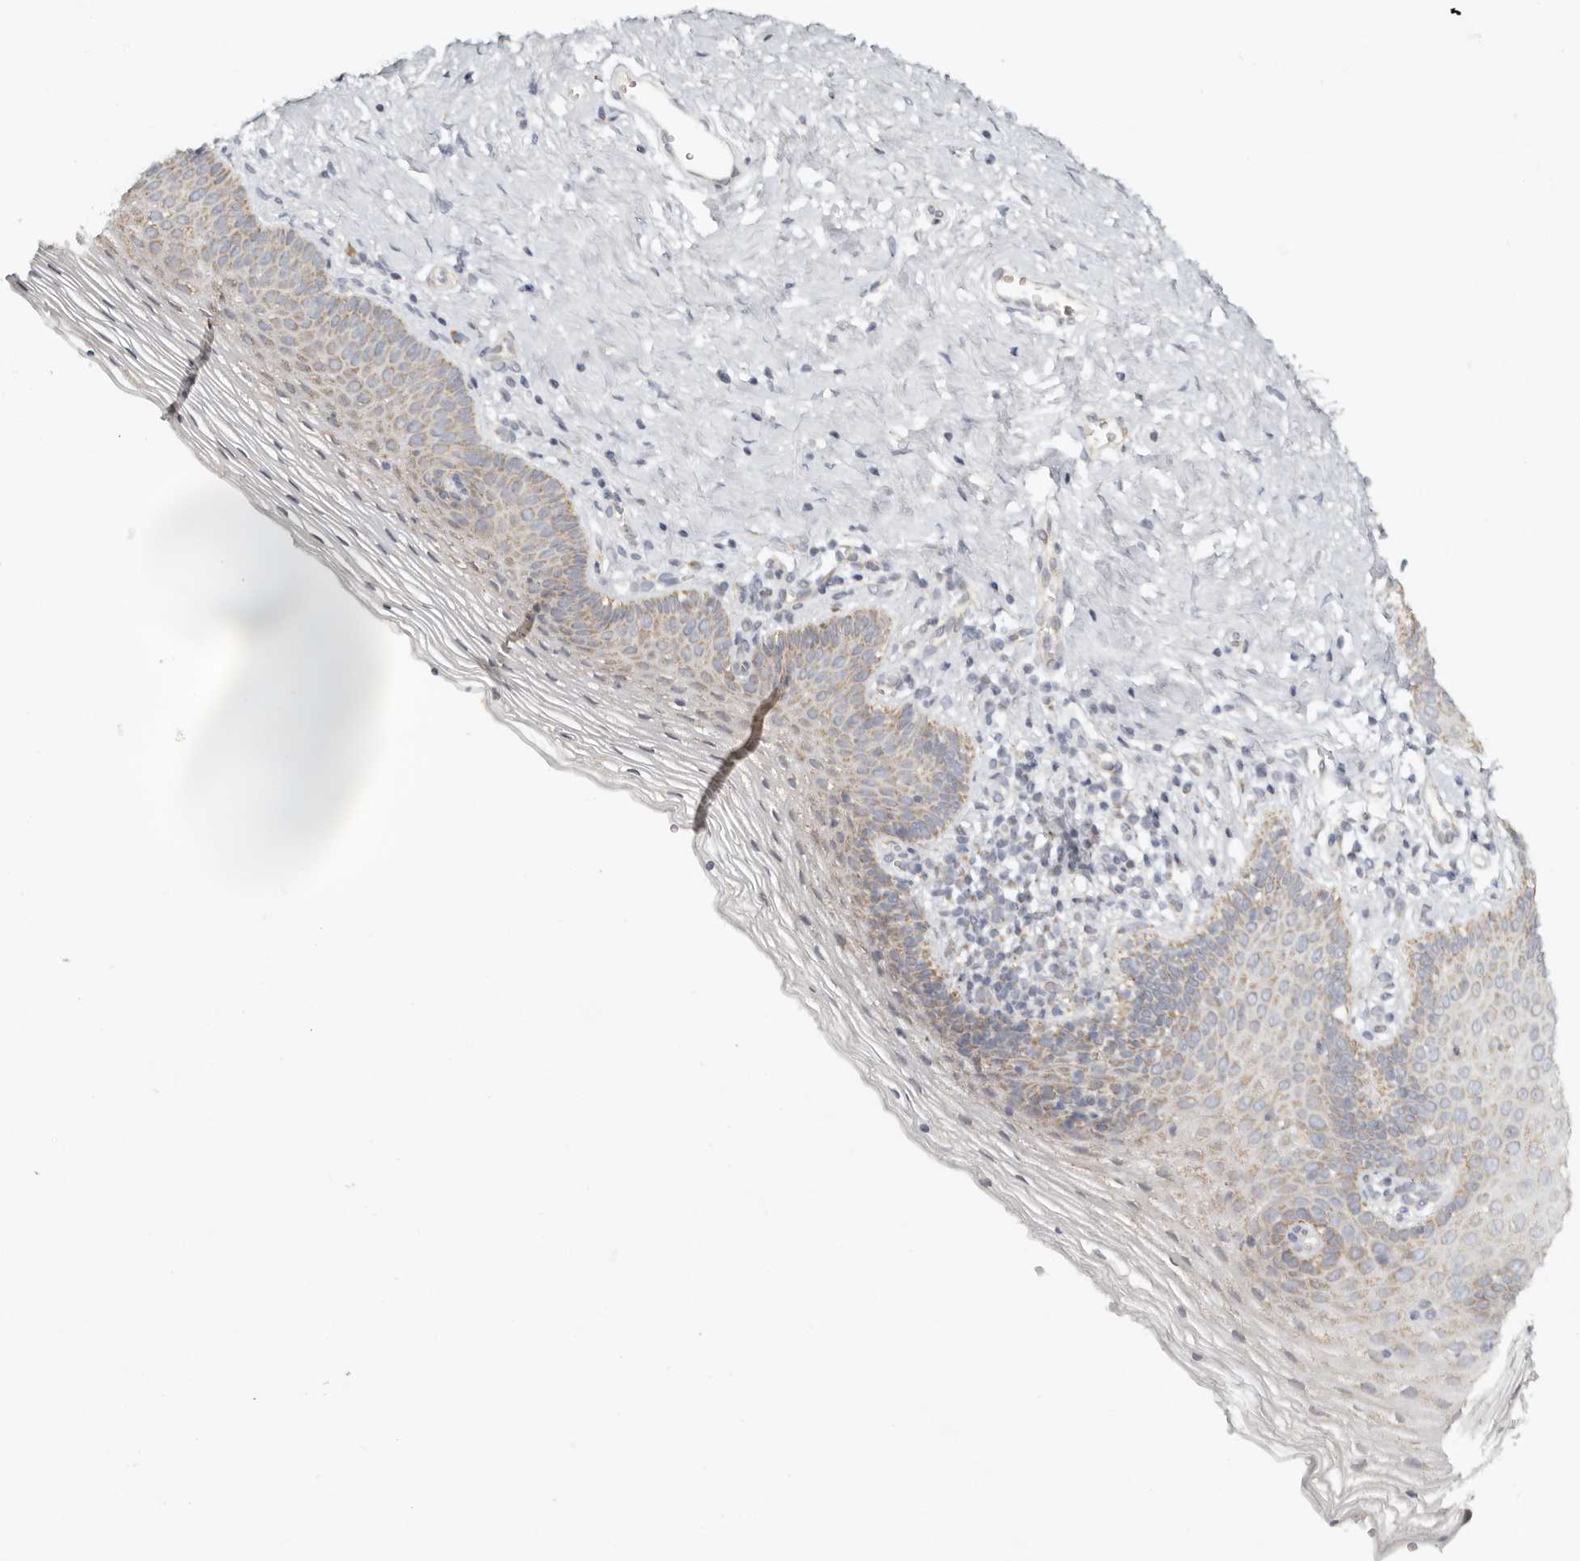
{"staining": {"intensity": "moderate", "quantity": "25%-75%", "location": "cytoplasmic/membranous"}, "tissue": "vagina", "cell_type": "Squamous epithelial cells", "image_type": "normal", "snomed": [{"axis": "morphology", "description": "Normal tissue, NOS"}, {"axis": "topography", "description": "Vagina"}], "caption": "This image shows immunohistochemistry staining of benign vagina, with medium moderate cytoplasmic/membranous positivity in about 25%-75% of squamous epithelial cells.", "gene": "KDF1", "patient": {"sex": "female", "age": 32}}